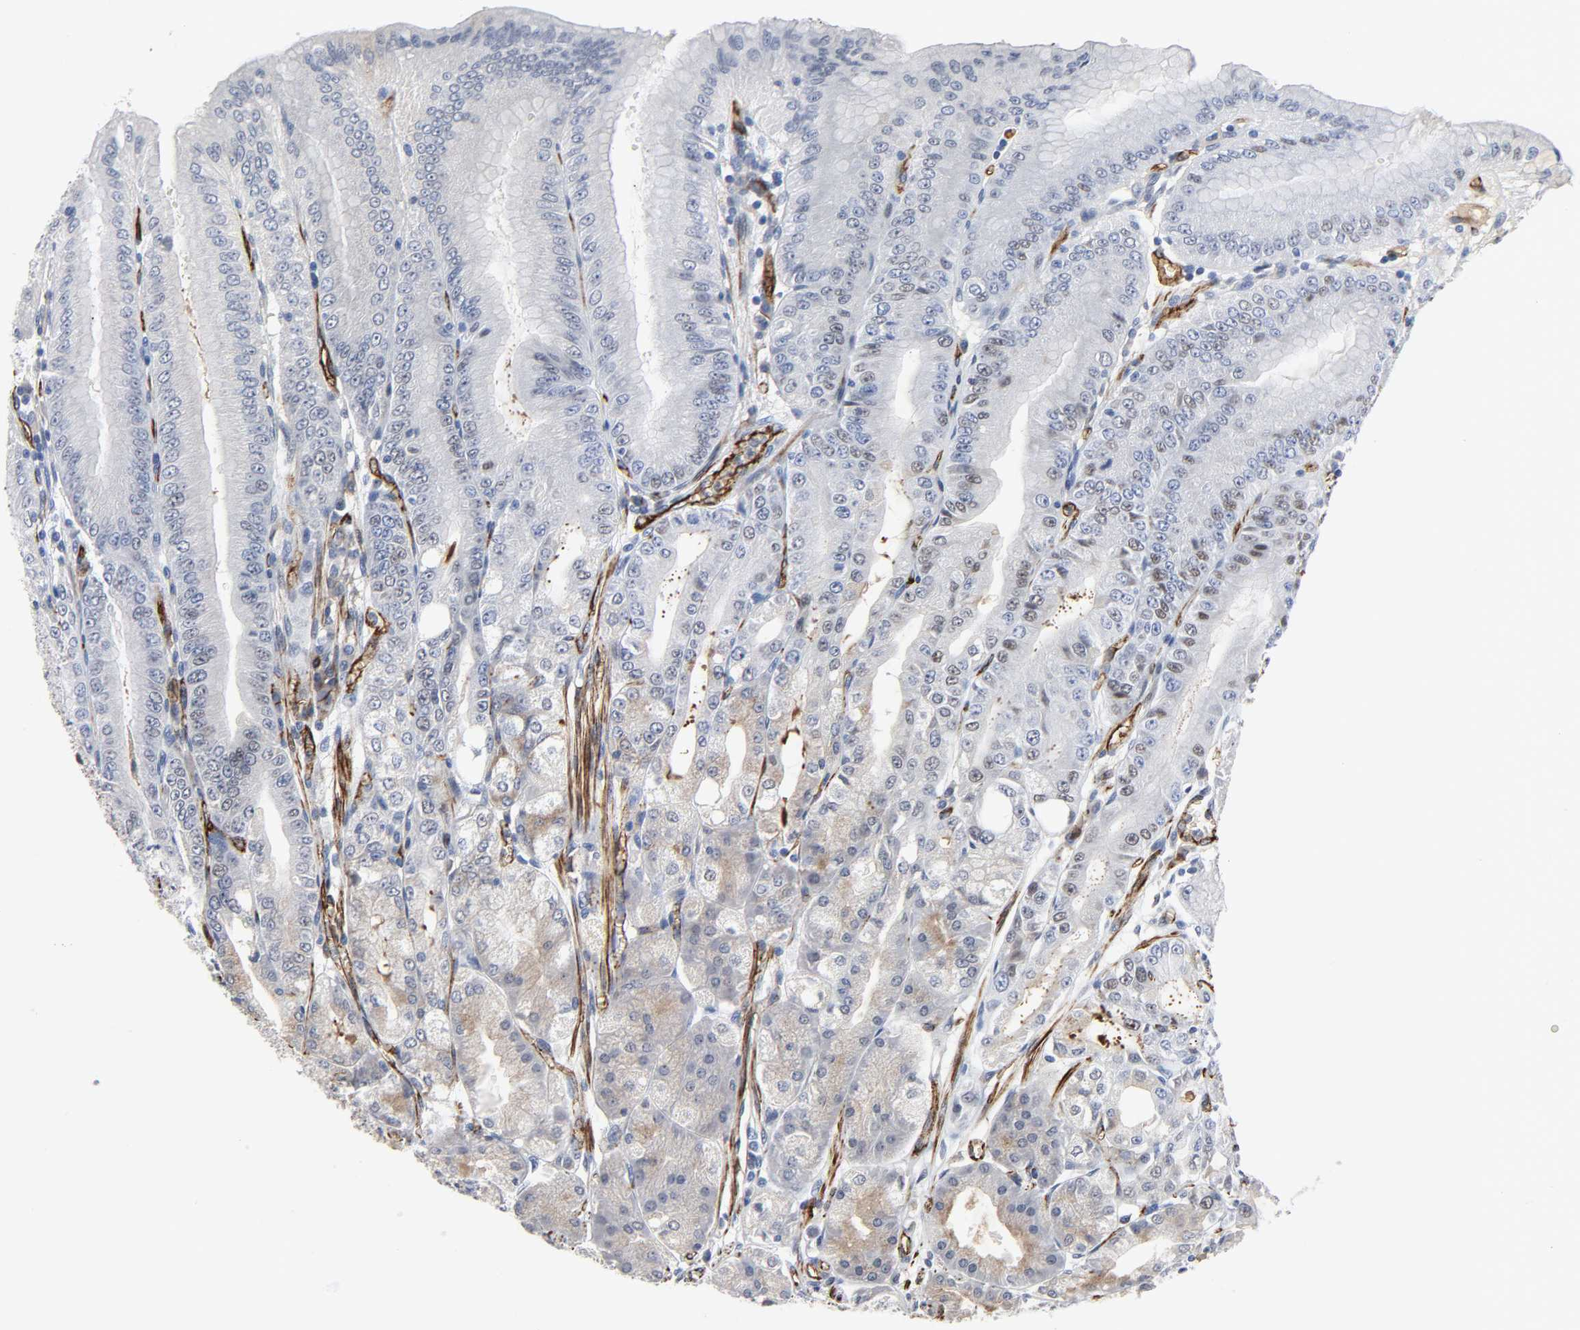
{"staining": {"intensity": "moderate", "quantity": "25%-75%", "location": "cytoplasmic/membranous"}, "tissue": "stomach", "cell_type": "Glandular cells", "image_type": "normal", "snomed": [{"axis": "morphology", "description": "Normal tissue, NOS"}, {"axis": "topography", "description": "Stomach, lower"}], "caption": "Immunohistochemistry (IHC) of benign human stomach demonstrates medium levels of moderate cytoplasmic/membranous expression in about 25%-75% of glandular cells. (brown staining indicates protein expression, while blue staining denotes nuclei).", "gene": "PECAM1", "patient": {"sex": "male", "age": 71}}